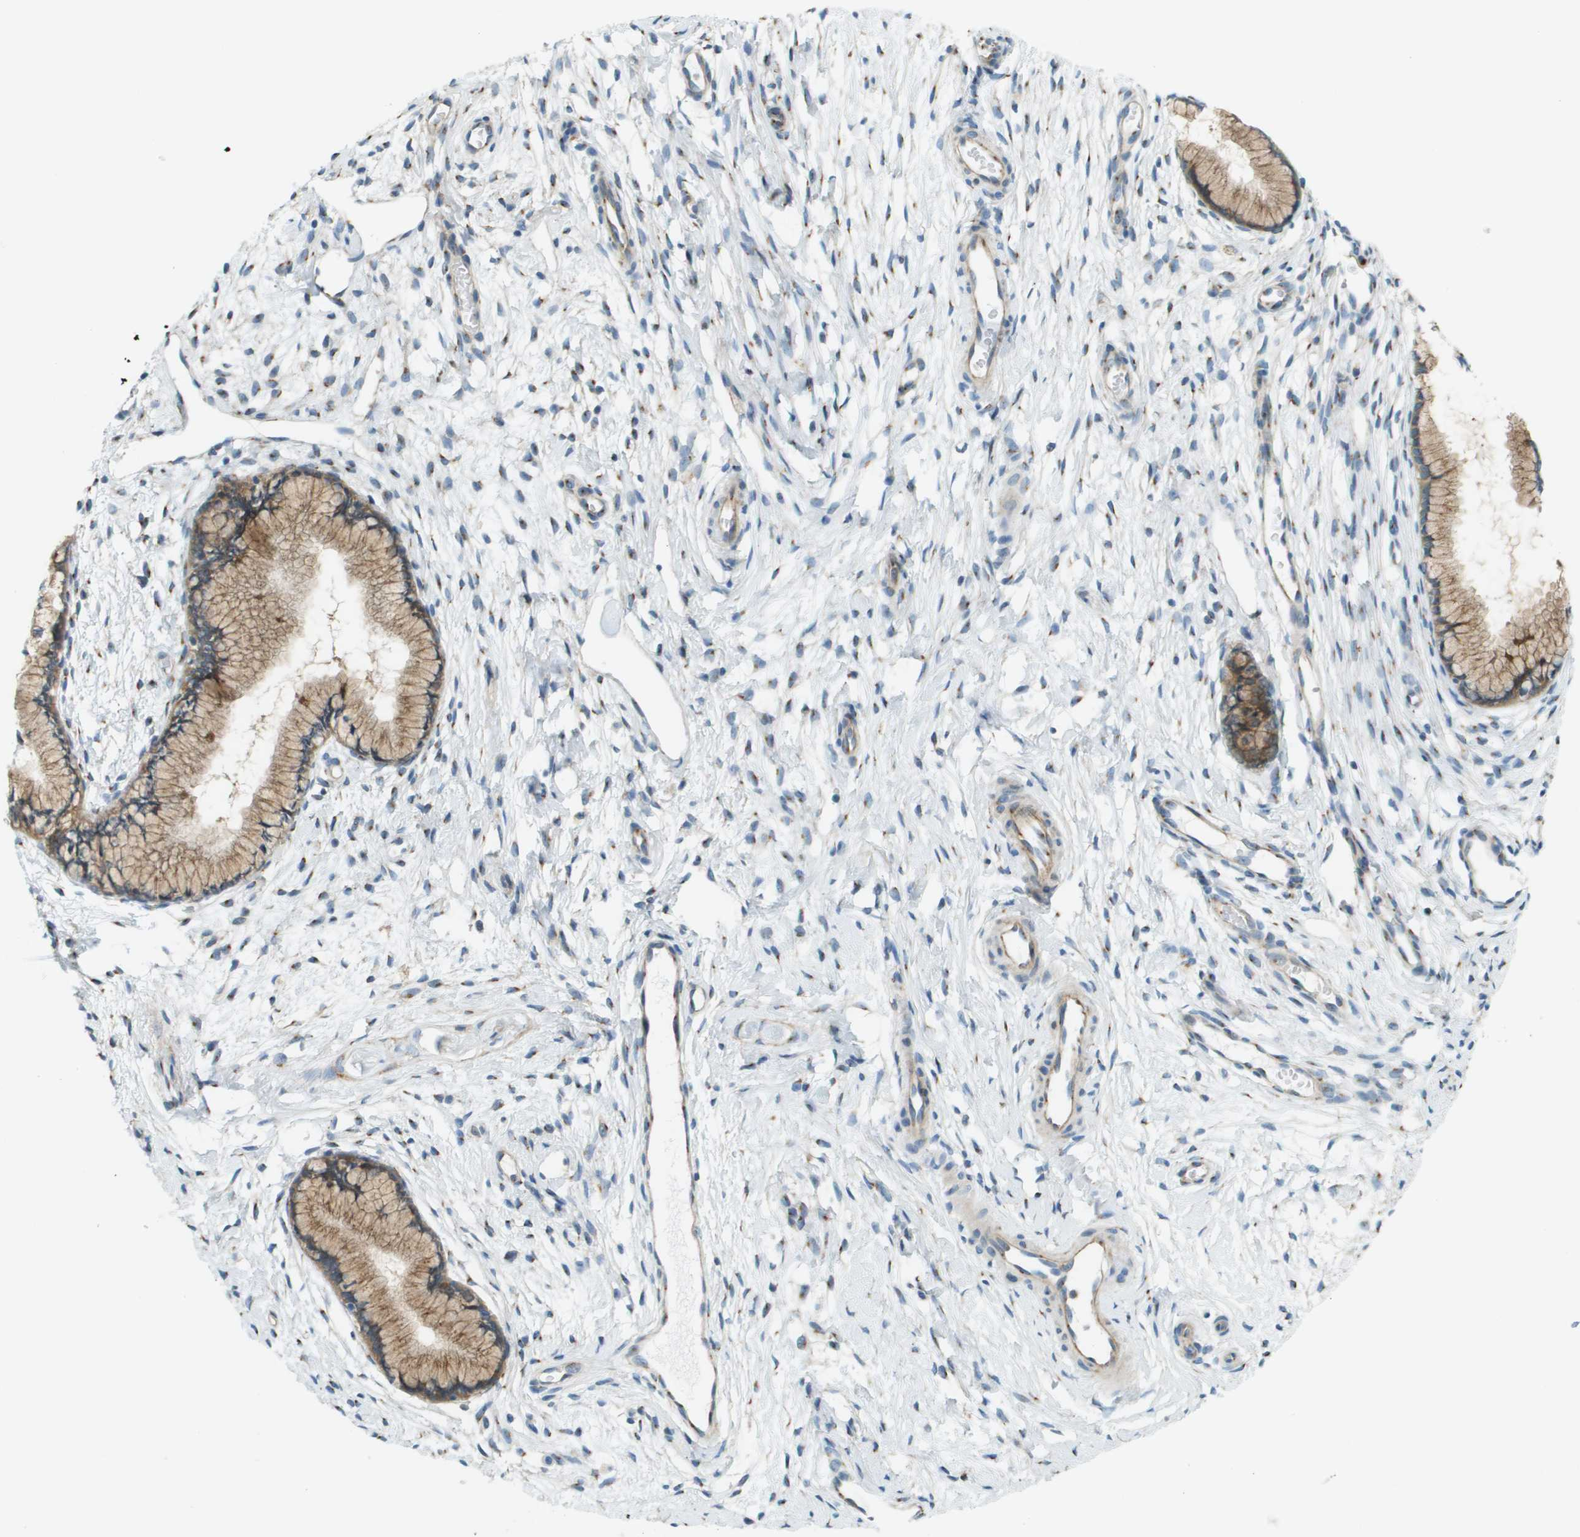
{"staining": {"intensity": "moderate", "quantity": ">75%", "location": "cytoplasmic/membranous"}, "tissue": "cervix", "cell_type": "Glandular cells", "image_type": "normal", "snomed": [{"axis": "morphology", "description": "Normal tissue, NOS"}, {"axis": "topography", "description": "Cervix"}], "caption": "A brown stain labels moderate cytoplasmic/membranous staining of a protein in glandular cells of benign cervix. (DAB IHC, brown staining for protein, blue staining for nuclei).", "gene": "ACBD3", "patient": {"sex": "female", "age": 65}}